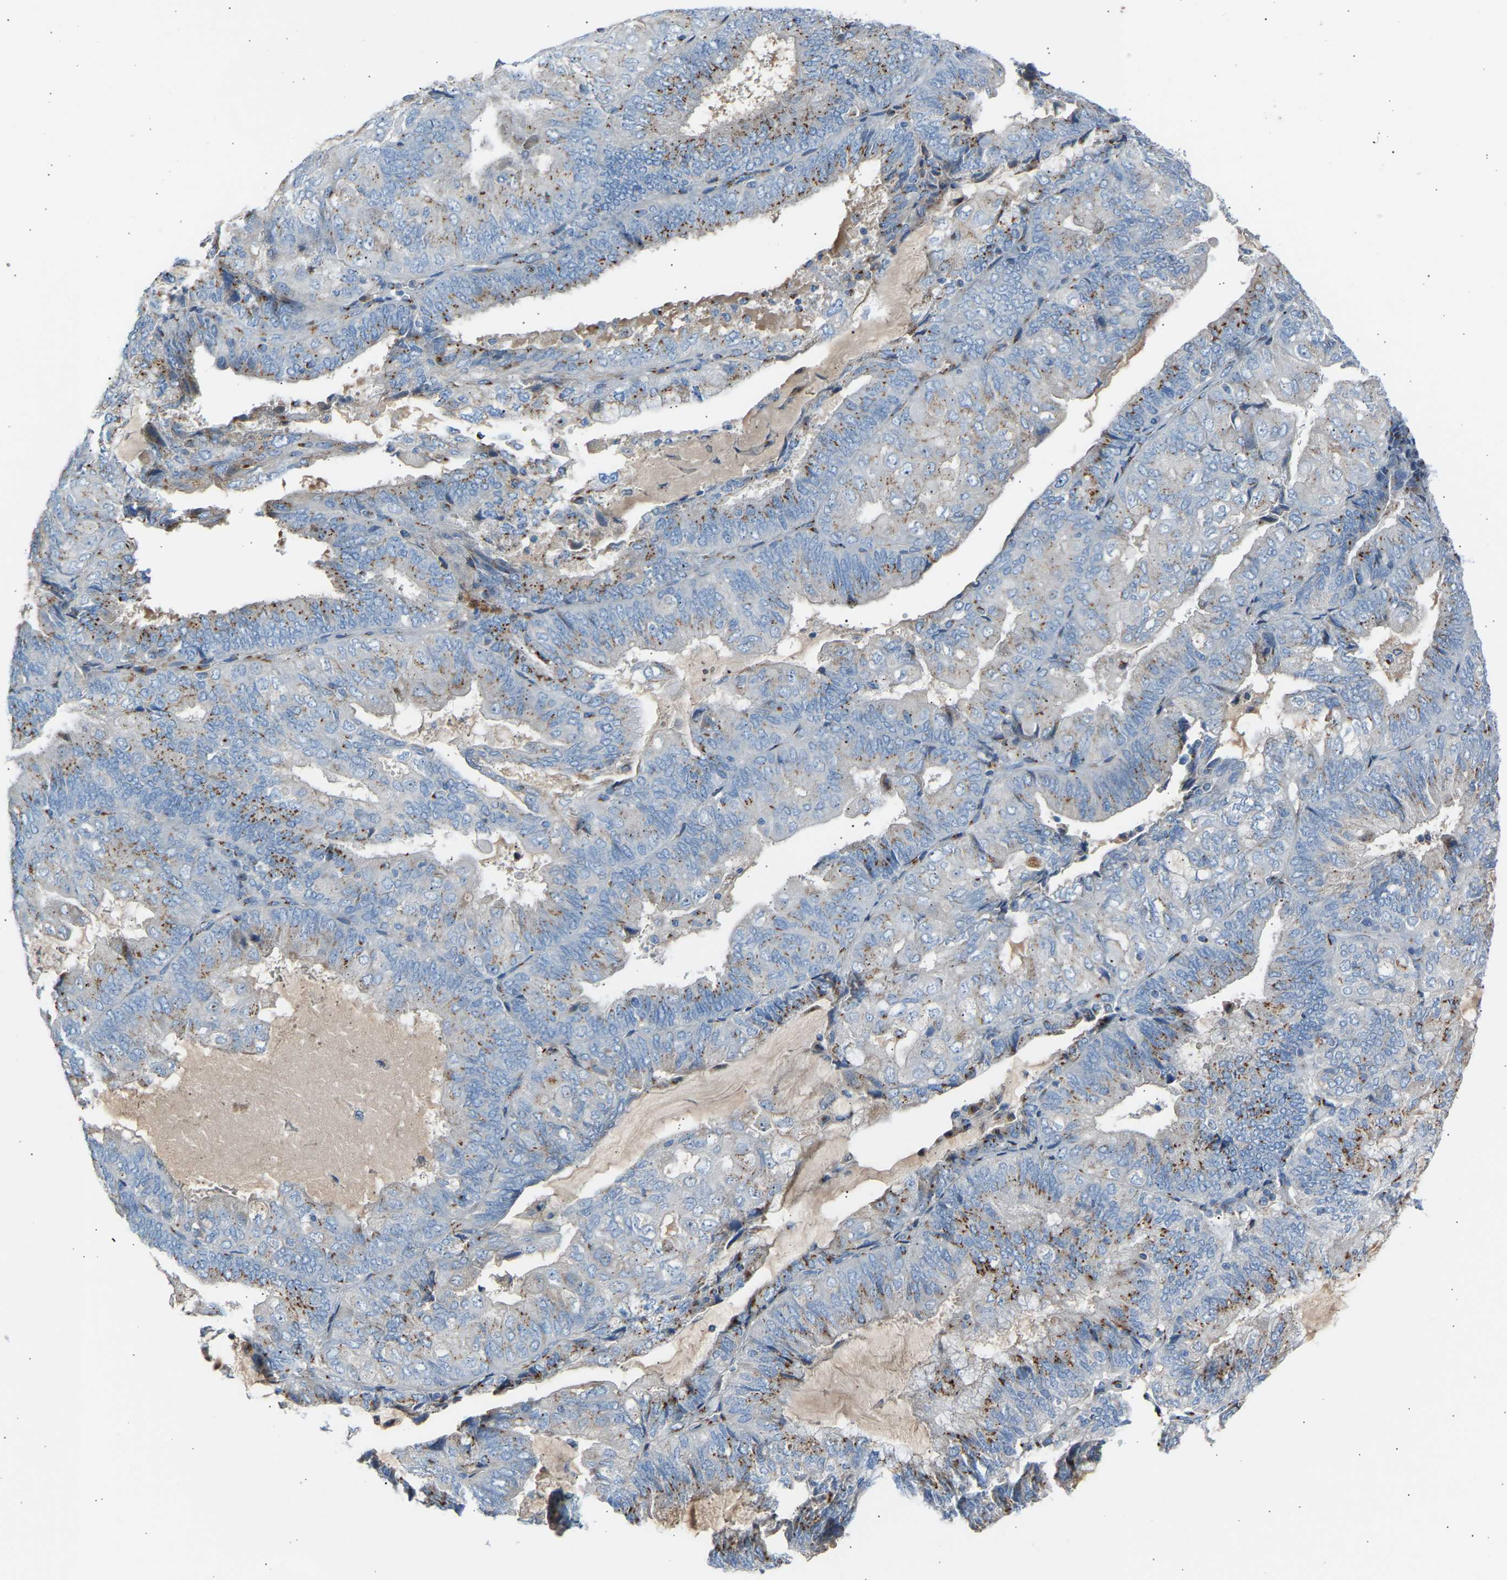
{"staining": {"intensity": "moderate", "quantity": "25%-75%", "location": "cytoplasmic/membranous"}, "tissue": "endometrial cancer", "cell_type": "Tumor cells", "image_type": "cancer", "snomed": [{"axis": "morphology", "description": "Adenocarcinoma, NOS"}, {"axis": "topography", "description": "Endometrium"}], "caption": "A histopathology image of adenocarcinoma (endometrial) stained for a protein shows moderate cytoplasmic/membranous brown staining in tumor cells.", "gene": "CYREN", "patient": {"sex": "female", "age": 81}}